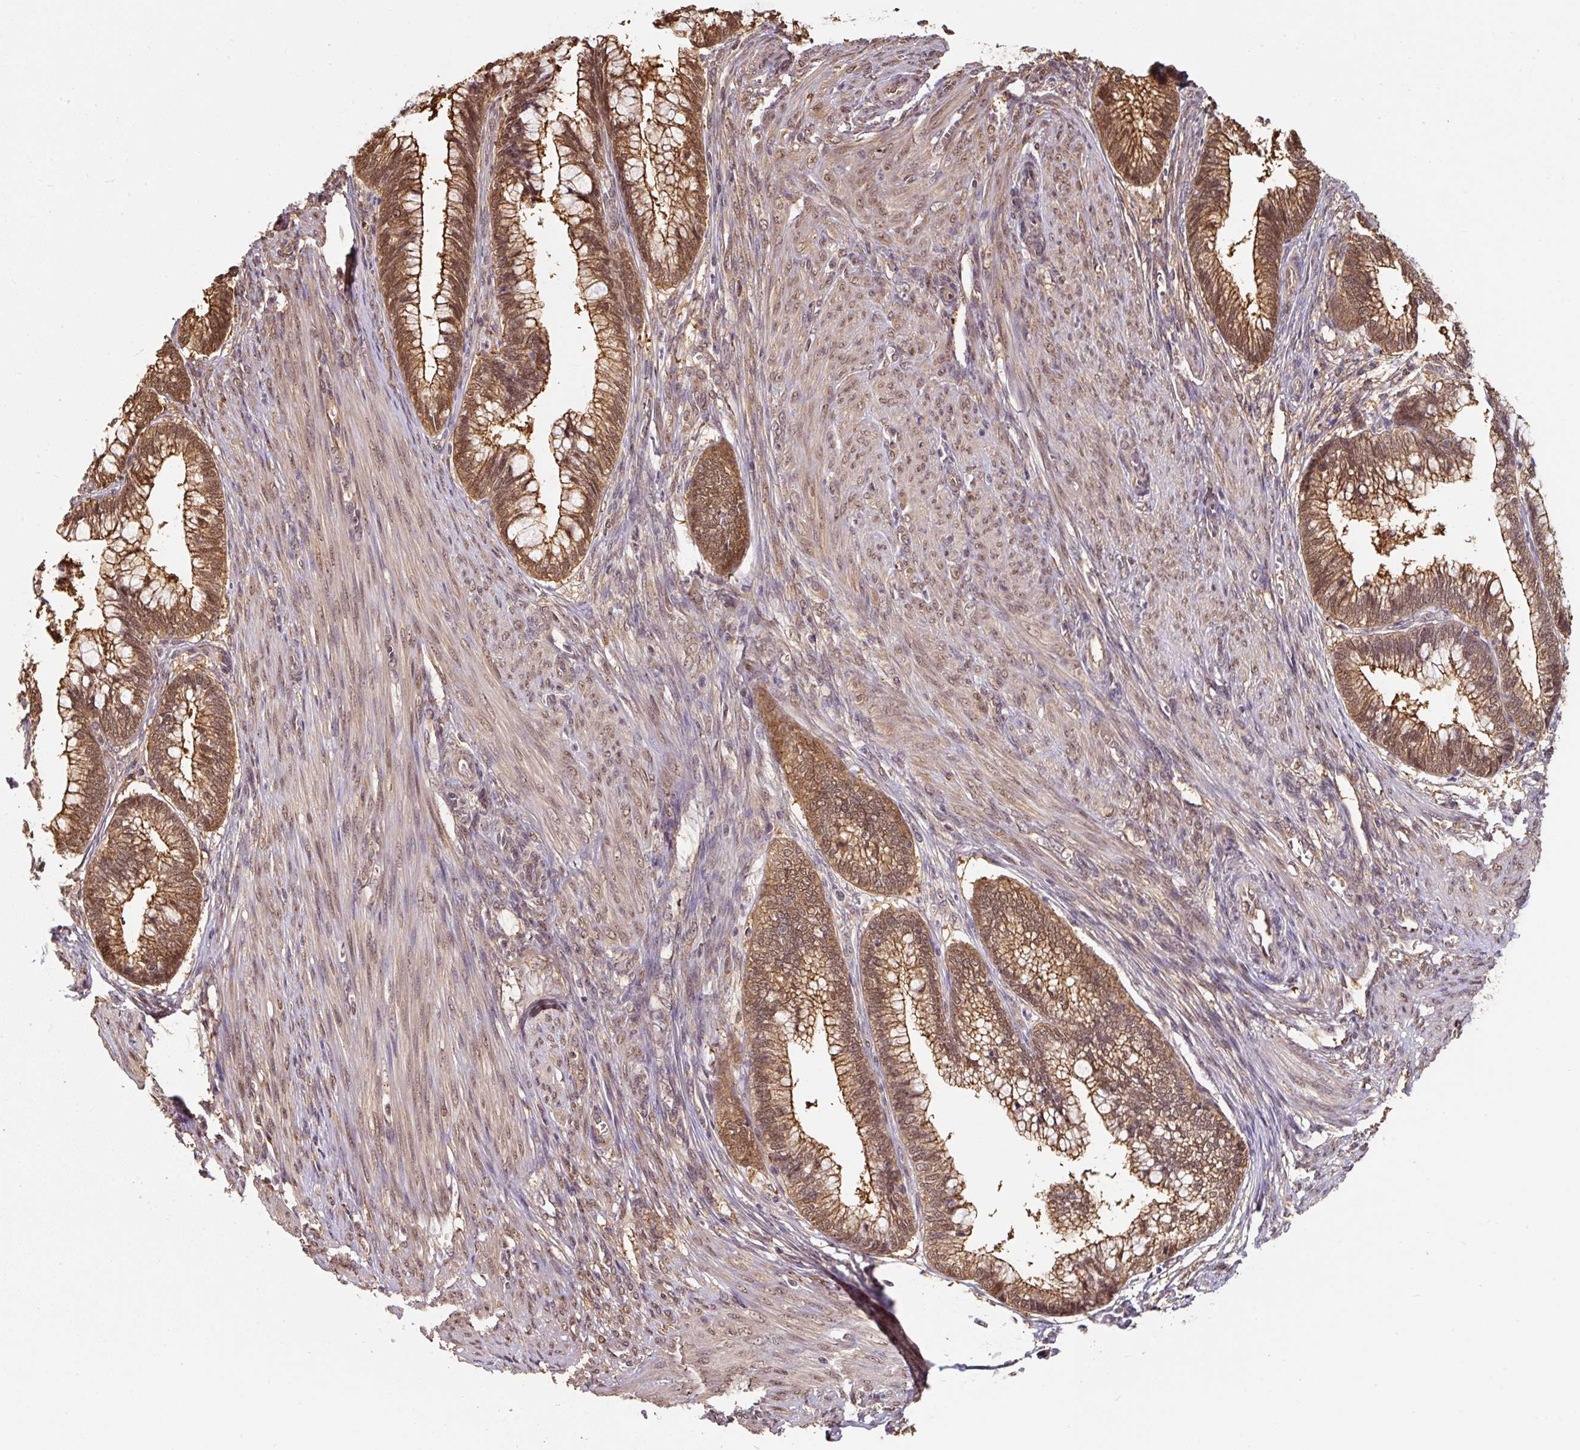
{"staining": {"intensity": "moderate", "quantity": ">75%", "location": "cytoplasmic/membranous,nuclear"}, "tissue": "cervical cancer", "cell_type": "Tumor cells", "image_type": "cancer", "snomed": [{"axis": "morphology", "description": "Adenocarcinoma, NOS"}, {"axis": "topography", "description": "Cervix"}], "caption": "Immunohistochemical staining of adenocarcinoma (cervical) shows medium levels of moderate cytoplasmic/membranous and nuclear expression in about >75% of tumor cells. (DAB IHC with brightfield microscopy, high magnification).", "gene": "ST13", "patient": {"sex": "female", "age": 44}}